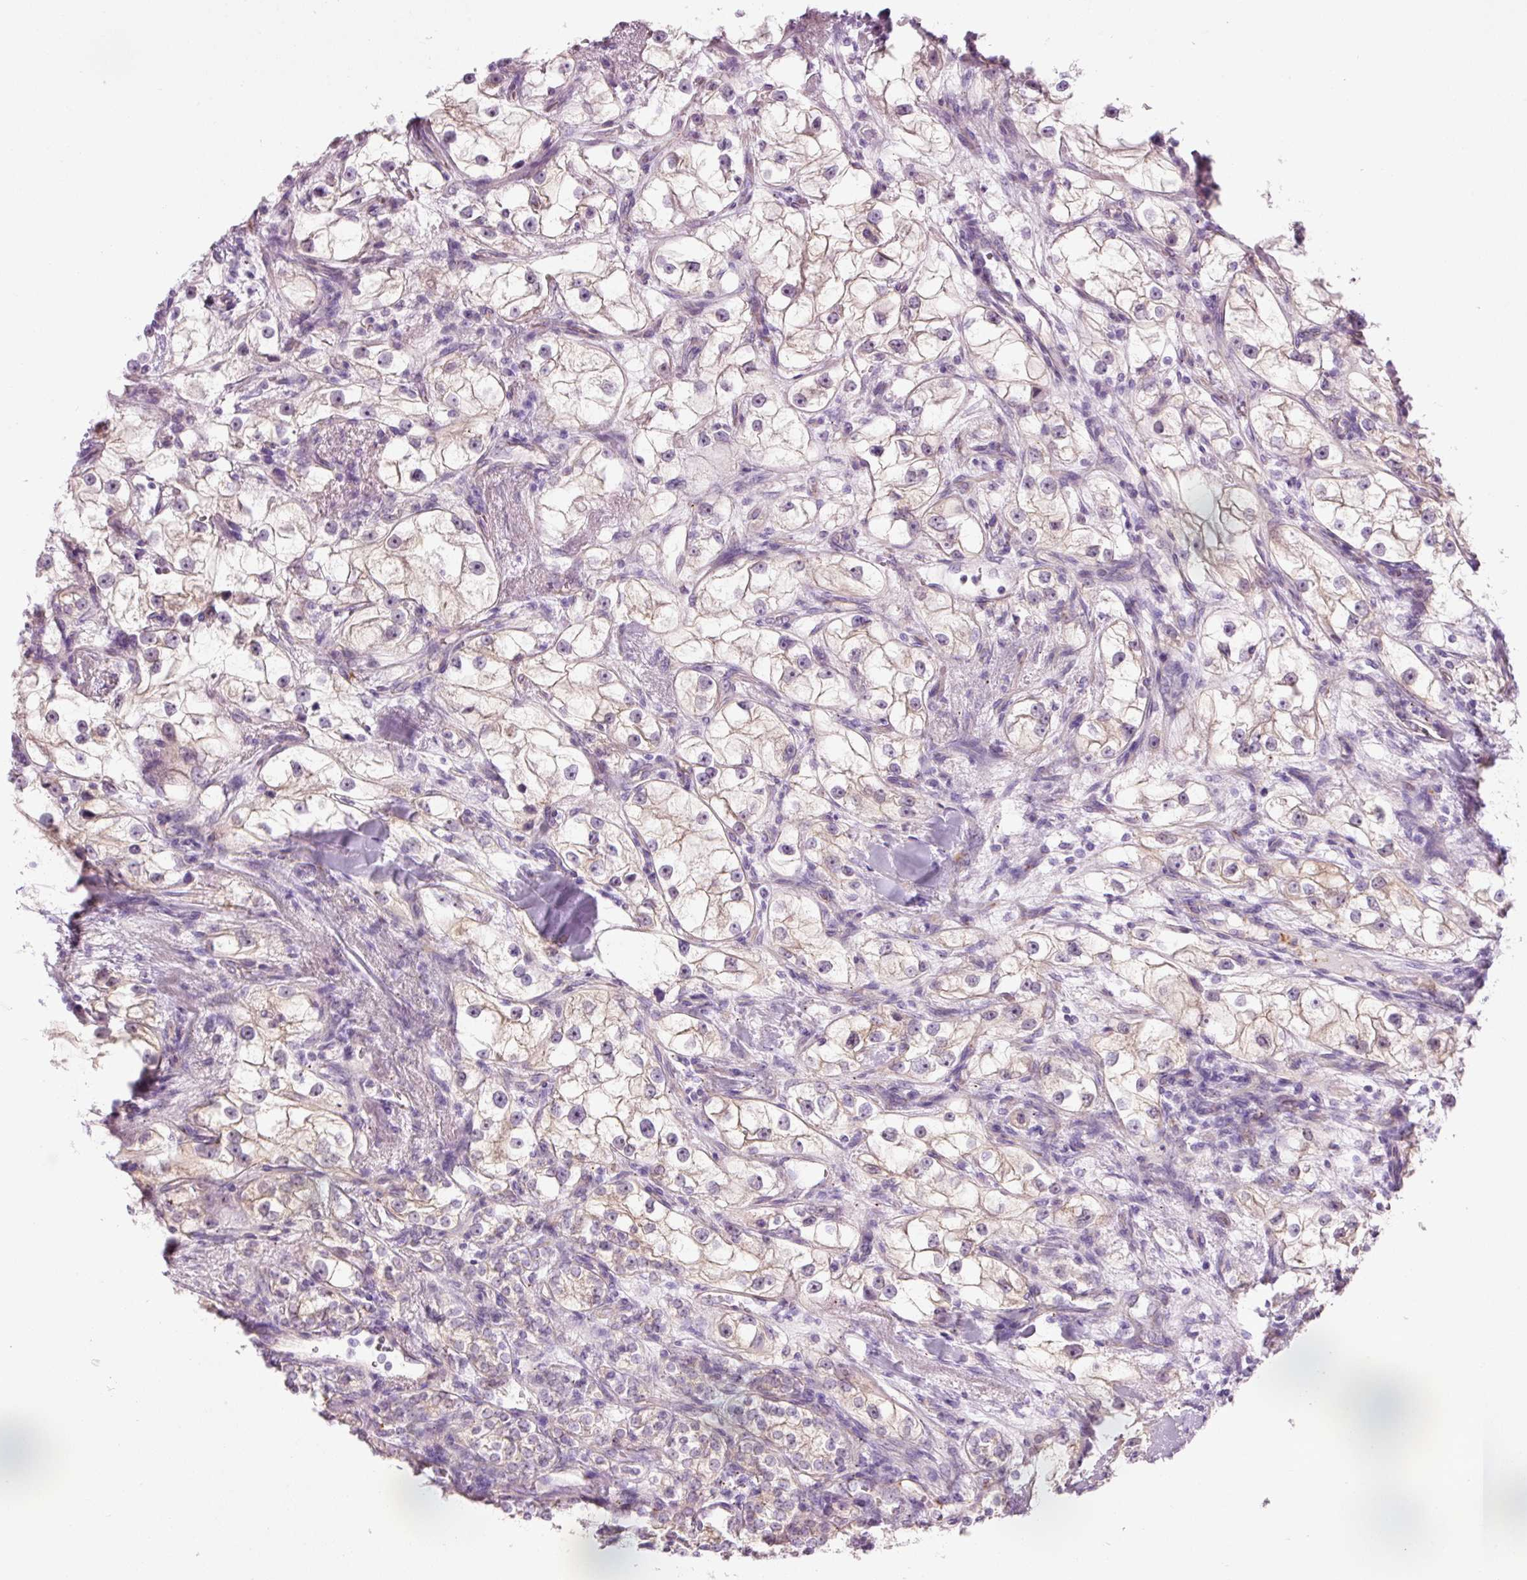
{"staining": {"intensity": "weak", "quantity": "25%-75%", "location": "cytoplasmic/membranous"}, "tissue": "renal cancer", "cell_type": "Tumor cells", "image_type": "cancer", "snomed": [{"axis": "morphology", "description": "Adenocarcinoma, NOS"}, {"axis": "topography", "description": "Kidney"}], "caption": "Protein expression analysis of renal cancer reveals weak cytoplasmic/membranous staining in approximately 25%-75% of tumor cells.", "gene": "HSPA4L", "patient": {"sex": "male", "age": 77}}